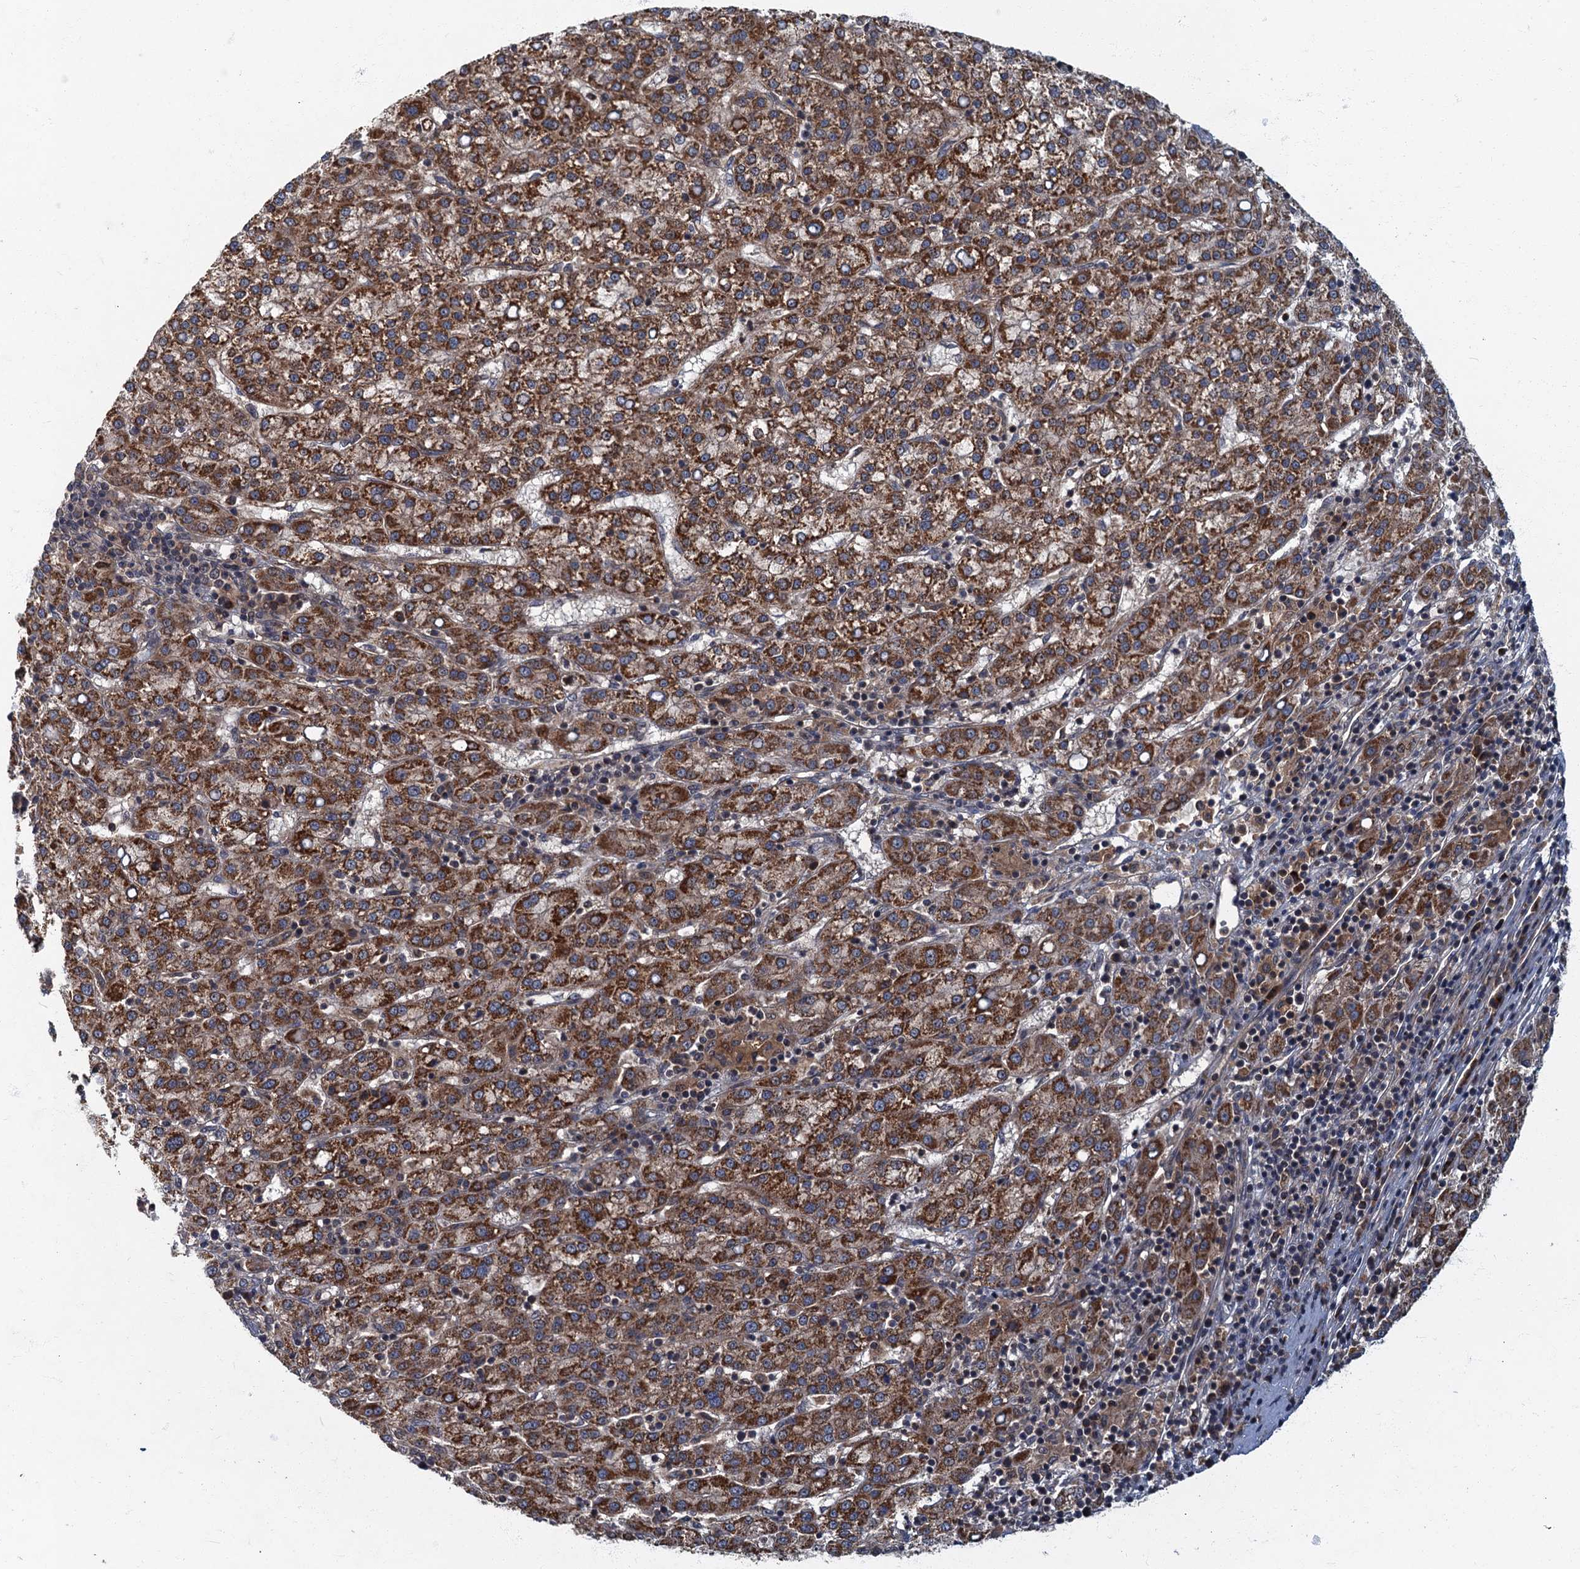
{"staining": {"intensity": "strong", "quantity": ">75%", "location": "cytoplasmic/membranous"}, "tissue": "liver cancer", "cell_type": "Tumor cells", "image_type": "cancer", "snomed": [{"axis": "morphology", "description": "Carcinoma, Hepatocellular, NOS"}, {"axis": "topography", "description": "Liver"}], "caption": "Strong cytoplasmic/membranous positivity is present in about >75% of tumor cells in liver cancer.", "gene": "SLC11A2", "patient": {"sex": "female", "age": 58}}